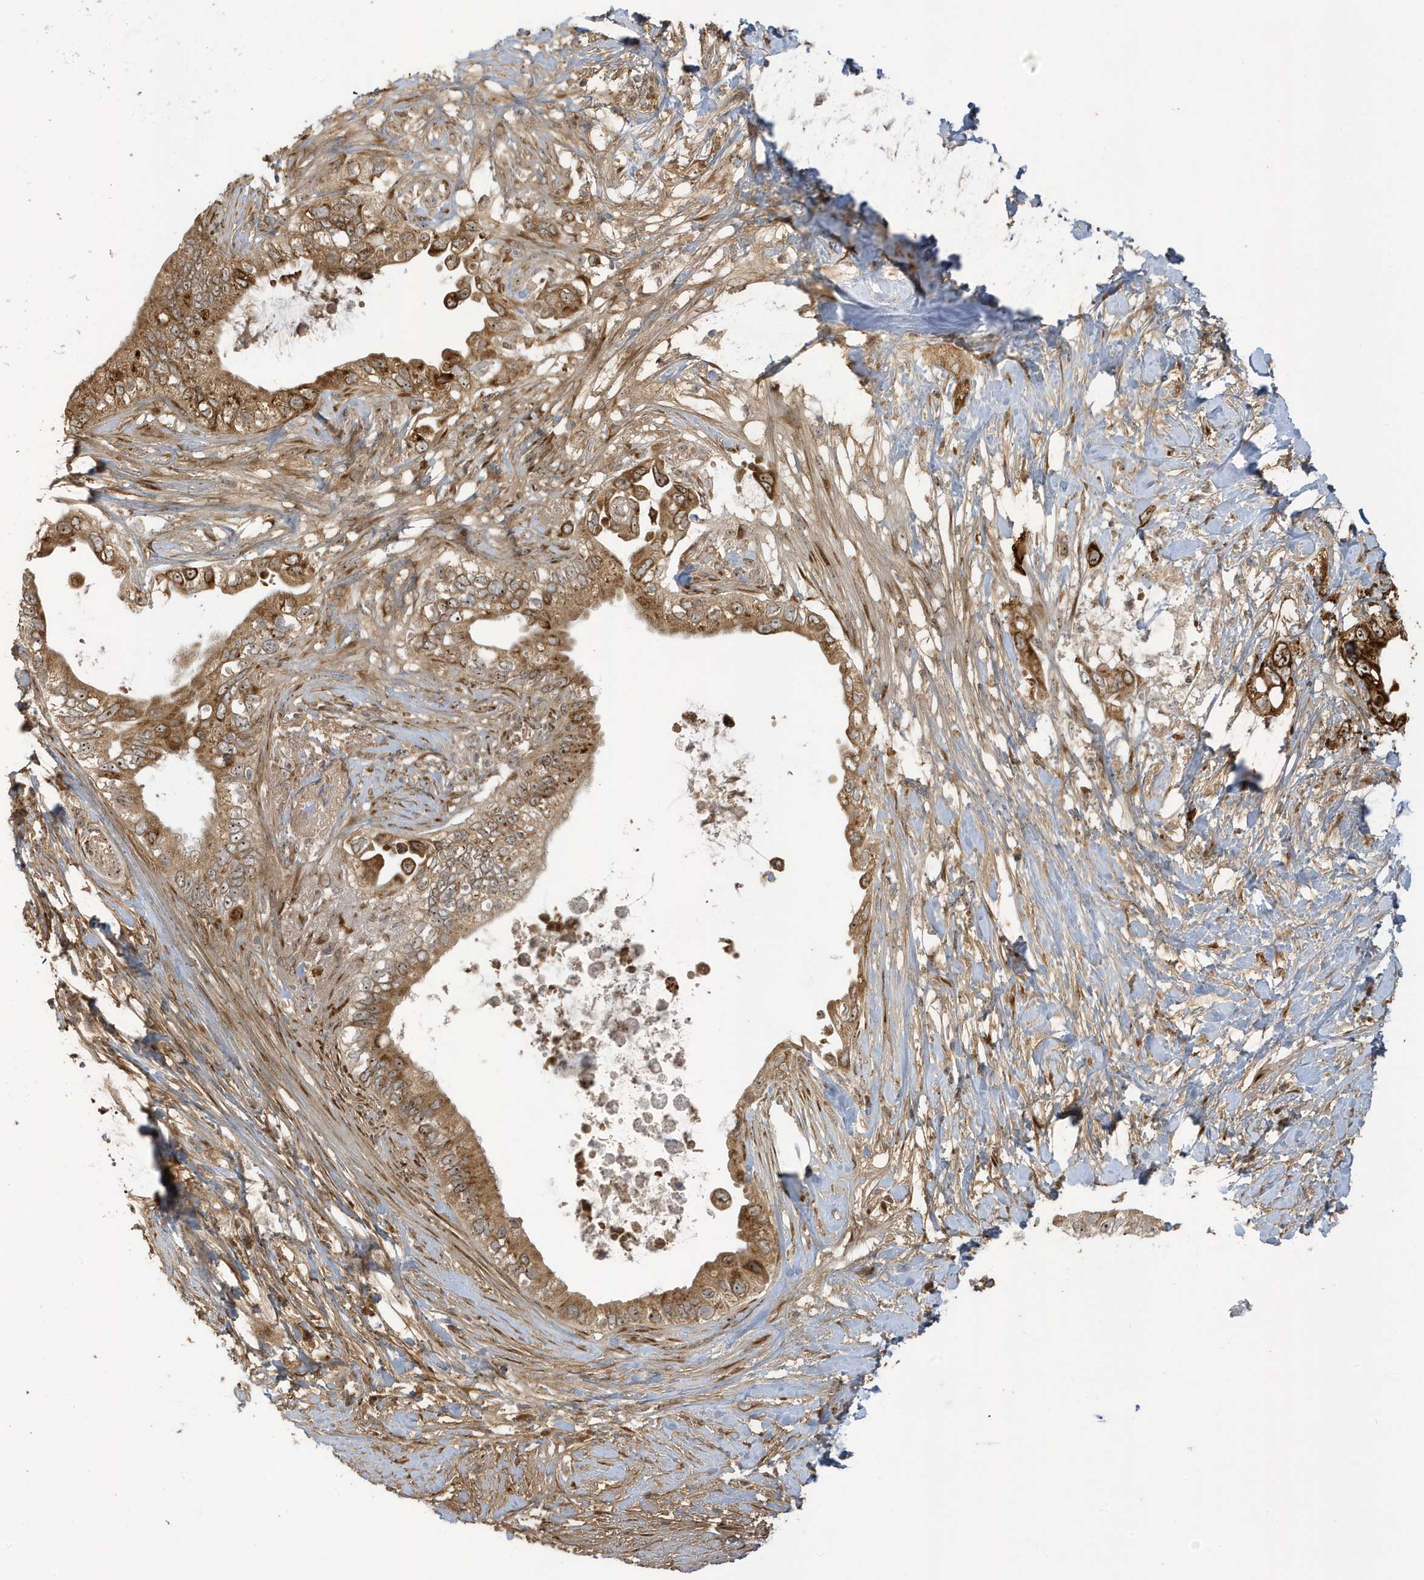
{"staining": {"intensity": "strong", "quantity": ">75%", "location": "cytoplasmic/membranous"}, "tissue": "pancreatic cancer", "cell_type": "Tumor cells", "image_type": "cancer", "snomed": [{"axis": "morphology", "description": "Adenocarcinoma, NOS"}, {"axis": "topography", "description": "Pancreas"}], "caption": "Brown immunohistochemical staining in human adenocarcinoma (pancreatic) shows strong cytoplasmic/membranous staining in approximately >75% of tumor cells. (brown staining indicates protein expression, while blue staining denotes nuclei).", "gene": "ECM2", "patient": {"sex": "female", "age": 56}}